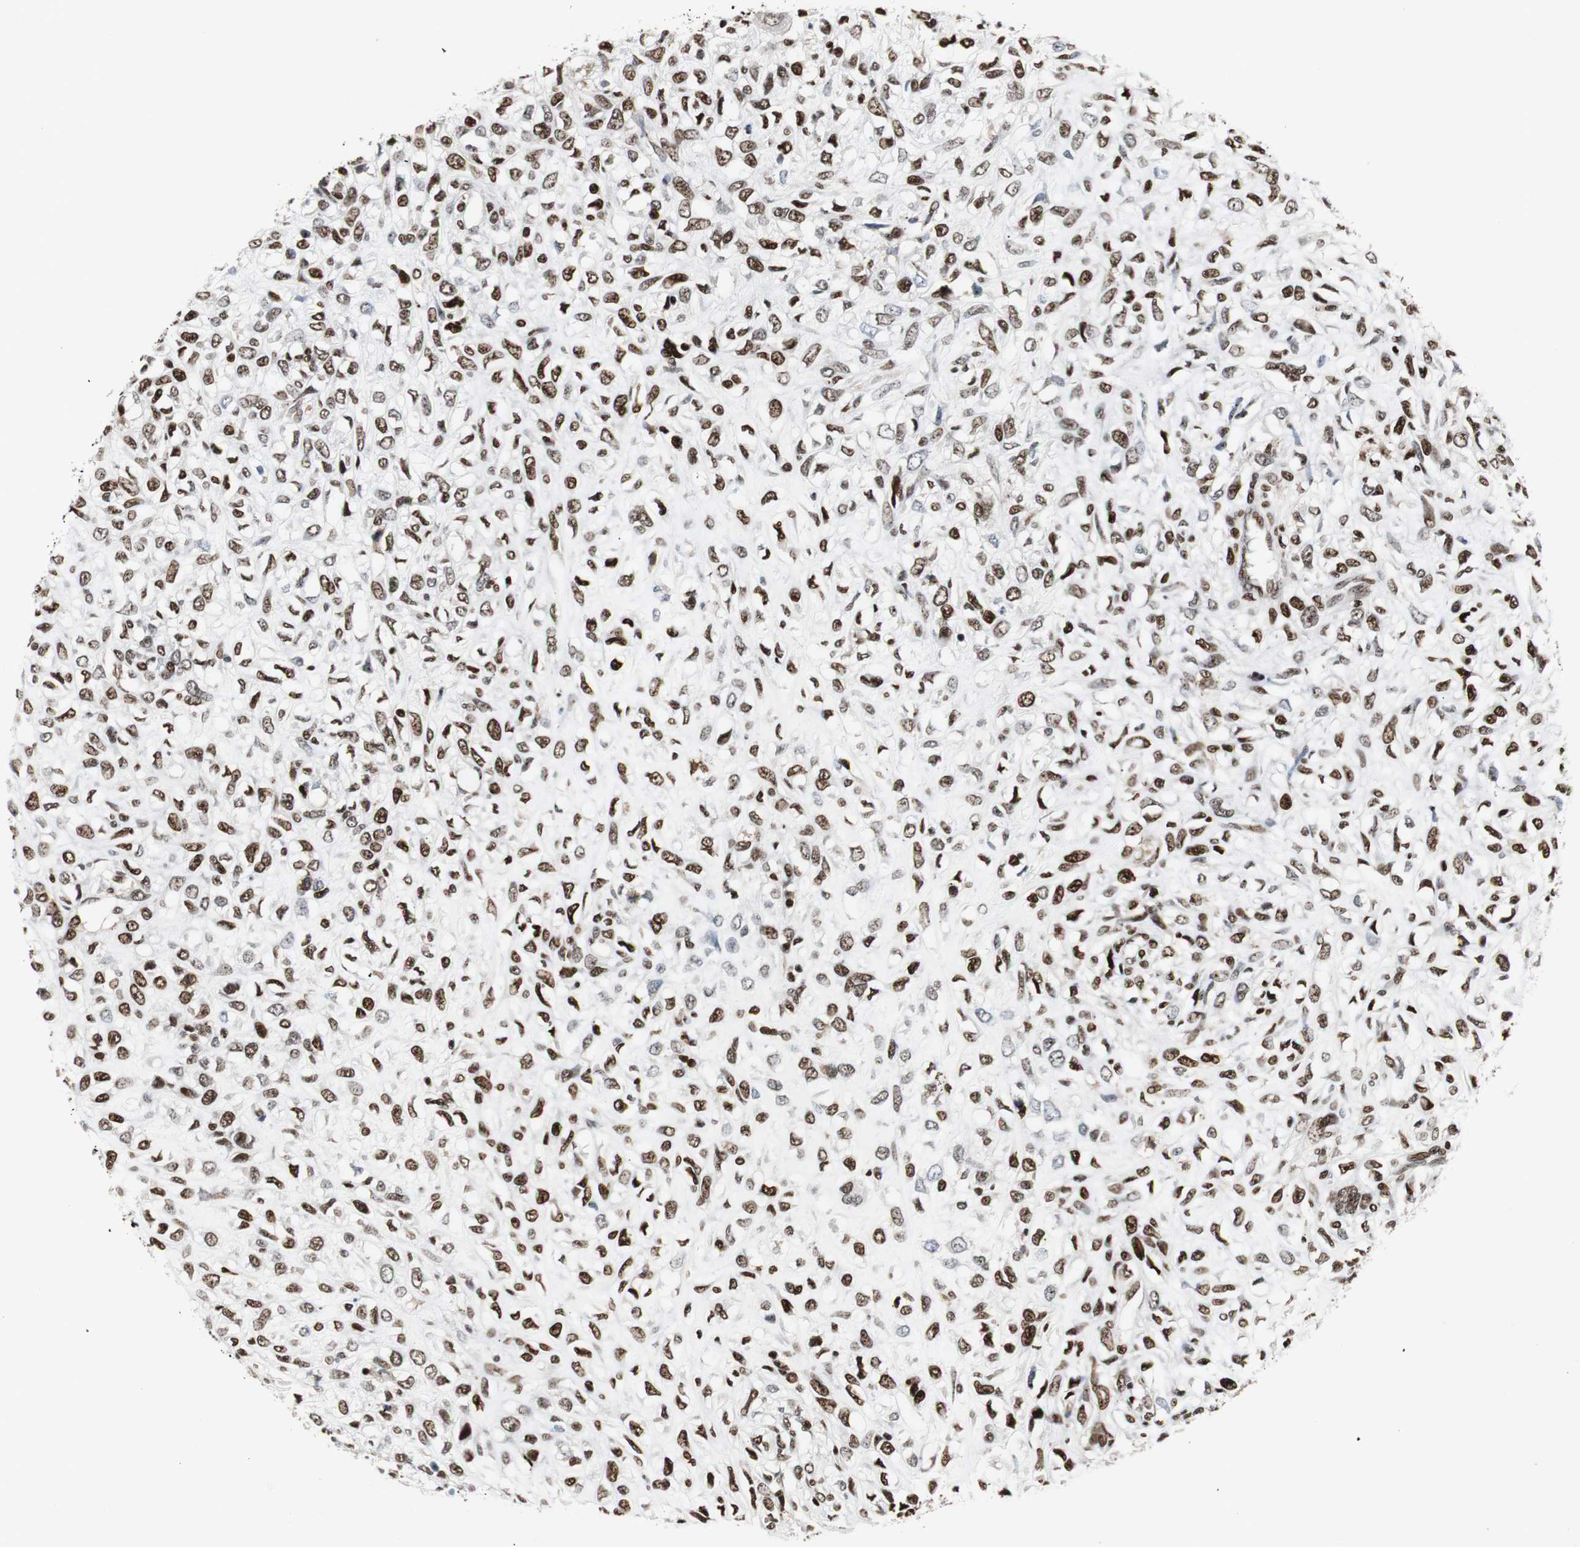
{"staining": {"intensity": "strong", "quantity": ">75%", "location": "nuclear"}, "tissue": "head and neck cancer", "cell_type": "Tumor cells", "image_type": "cancer", "snomed": [{"axis": "morphology", "description": "Necrosis, NOS"}, {"axis": "morphology", "description": "Neoplasm, malignant, NOS"}, {"axis": "topography", "description": "Salivary gland"}, {"axis": "topography", "description": "Head-Neck"}], "caption": "Immunohistochemical staining of human head and neck cancer demonstrates strong nuclear protein staining in about >75% of tumor cells.", "gene": "GRK2", "patient": {"sex": "male", "age": 43}}